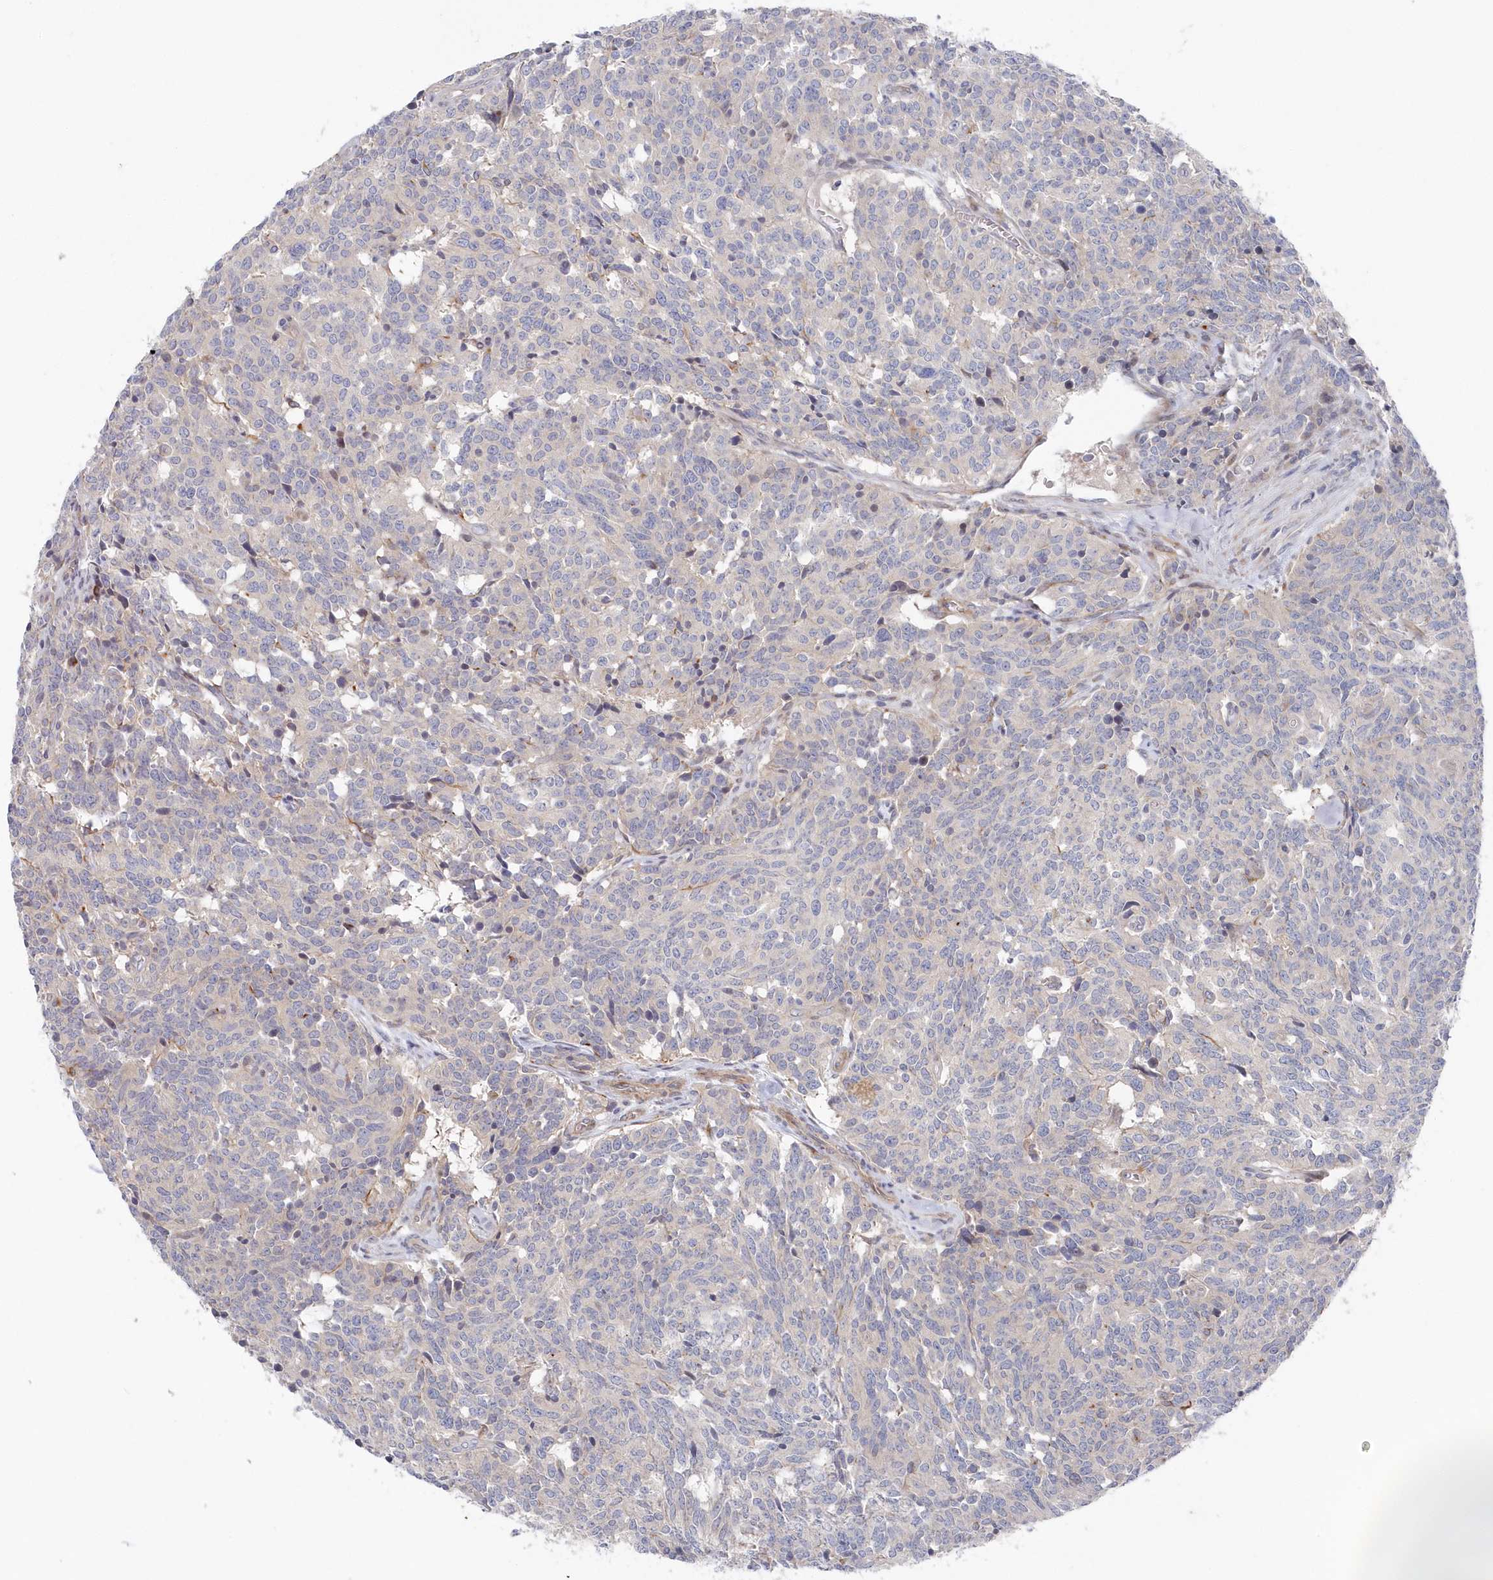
{"staining": {"intensity": "negative", "quantity": "none", "location": "none"}, "tissue": "carcinoid", "cell_type": "Tumor cells", "image_type": "cancer", "snomed": [{"axis": "morphology", "description": "Carcinoid, malignant, NOS"}, {"axis": "topography", "description": "Lung"}], "caption": "This is an IHC photomicrograph of human carcinoid. There is no expression in tumor cells.", "gene": "KIAA1586", "patient": {"sex": "female", "age": 46}}